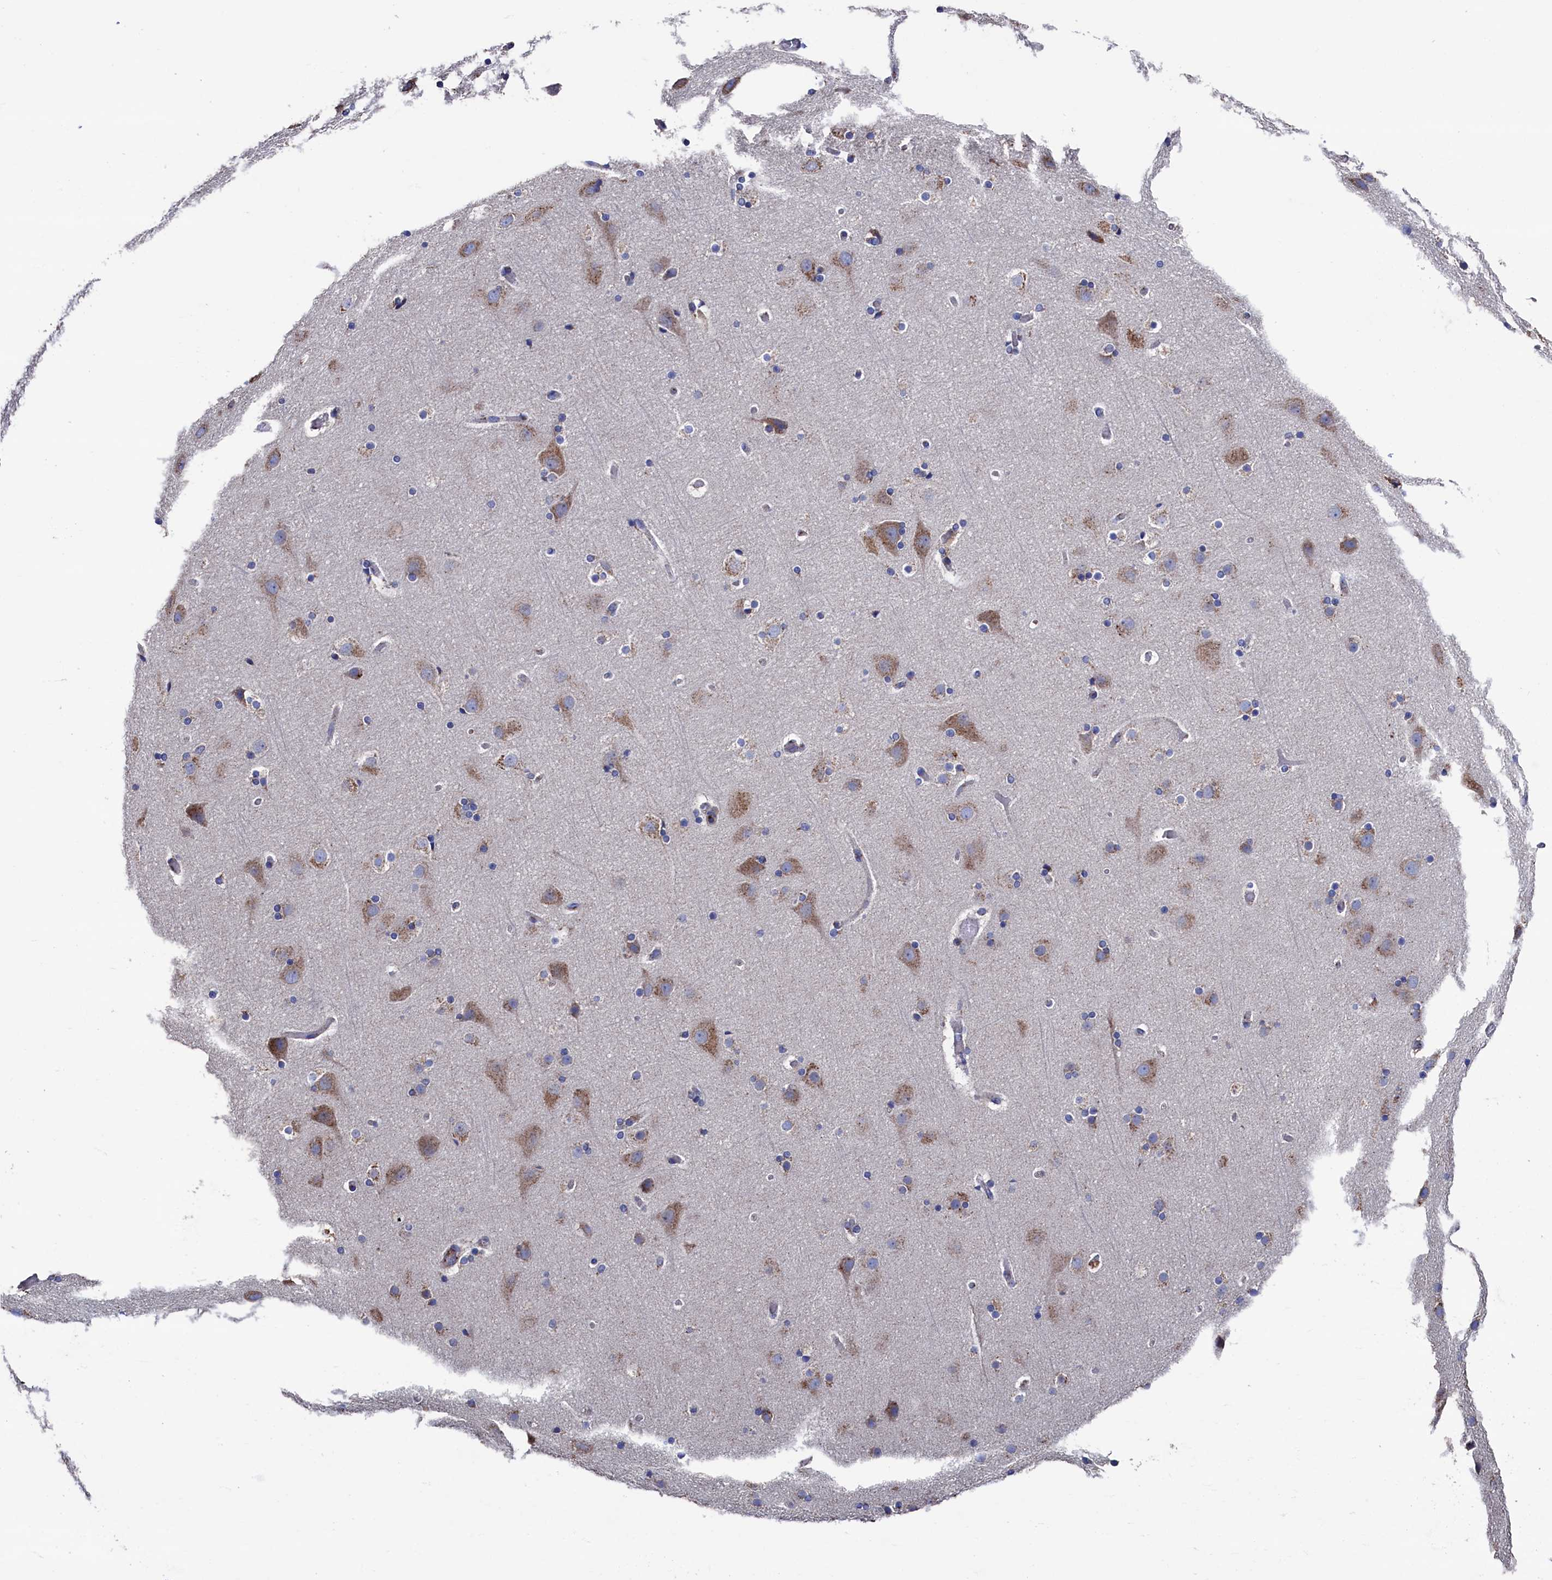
{"staining": {"intensity": "moderate", "quantity": "<25%", "location": "cytoplasmic/membranous"}, "tissue": "cerebral cortex", "cell_type": "Endothelial cells", "image_type": "normal", "snomed": [{"axis": "morphology", "description": "Normal tissue, NOS"}, {"axis": "topography", "description": "Cerebral cortex"}], "caption": "Immunohistochemical staining of benign human cerebral cortex reveals <25% levels of moderate cytoplasmic/membranous protein expression in about <25% of endothelial cells.", "gene": "PRRC1", "patient": {"sex": "male", "age": 57}}